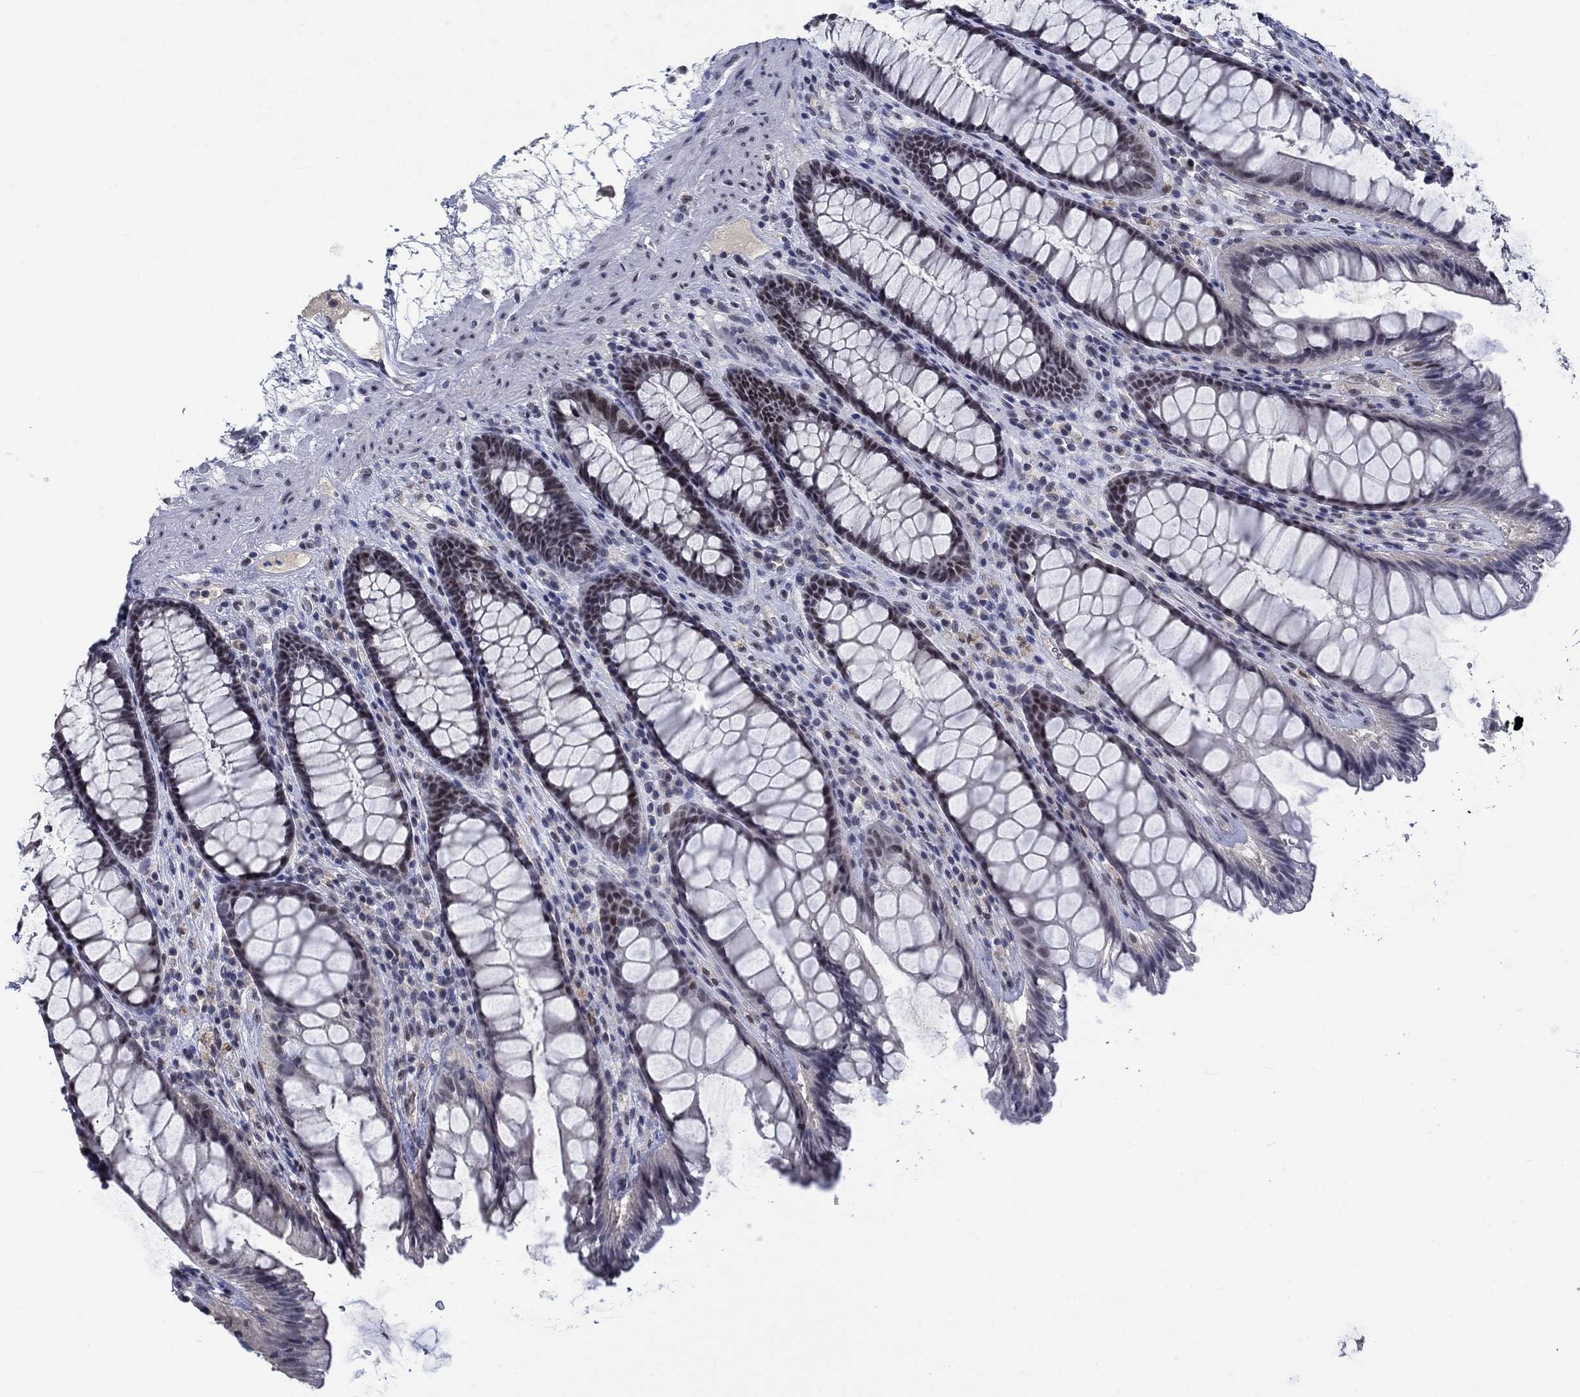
{"staining": {"intensity": "negative", "quantity": "none", "location": "none"}, "tissue": "rectum", "cell_type": "Glandular cells", "image_type": "normal", "snomed": [{"axis": "morphology", "description": "Normal tissue, NOS"}, {"axis": "topography", "description": "Rectum"}], "caption": "A histopathology image of rectum stained for a protein demonstrates no brown staining in glandular cells. (Stains: DAB immunohistochemistry with hematoxylin counter stain, Microscopy: brightfield microscopy at high magnification).", "gene": "HTN1", "patient": {"sex": "male", "age": 72}}